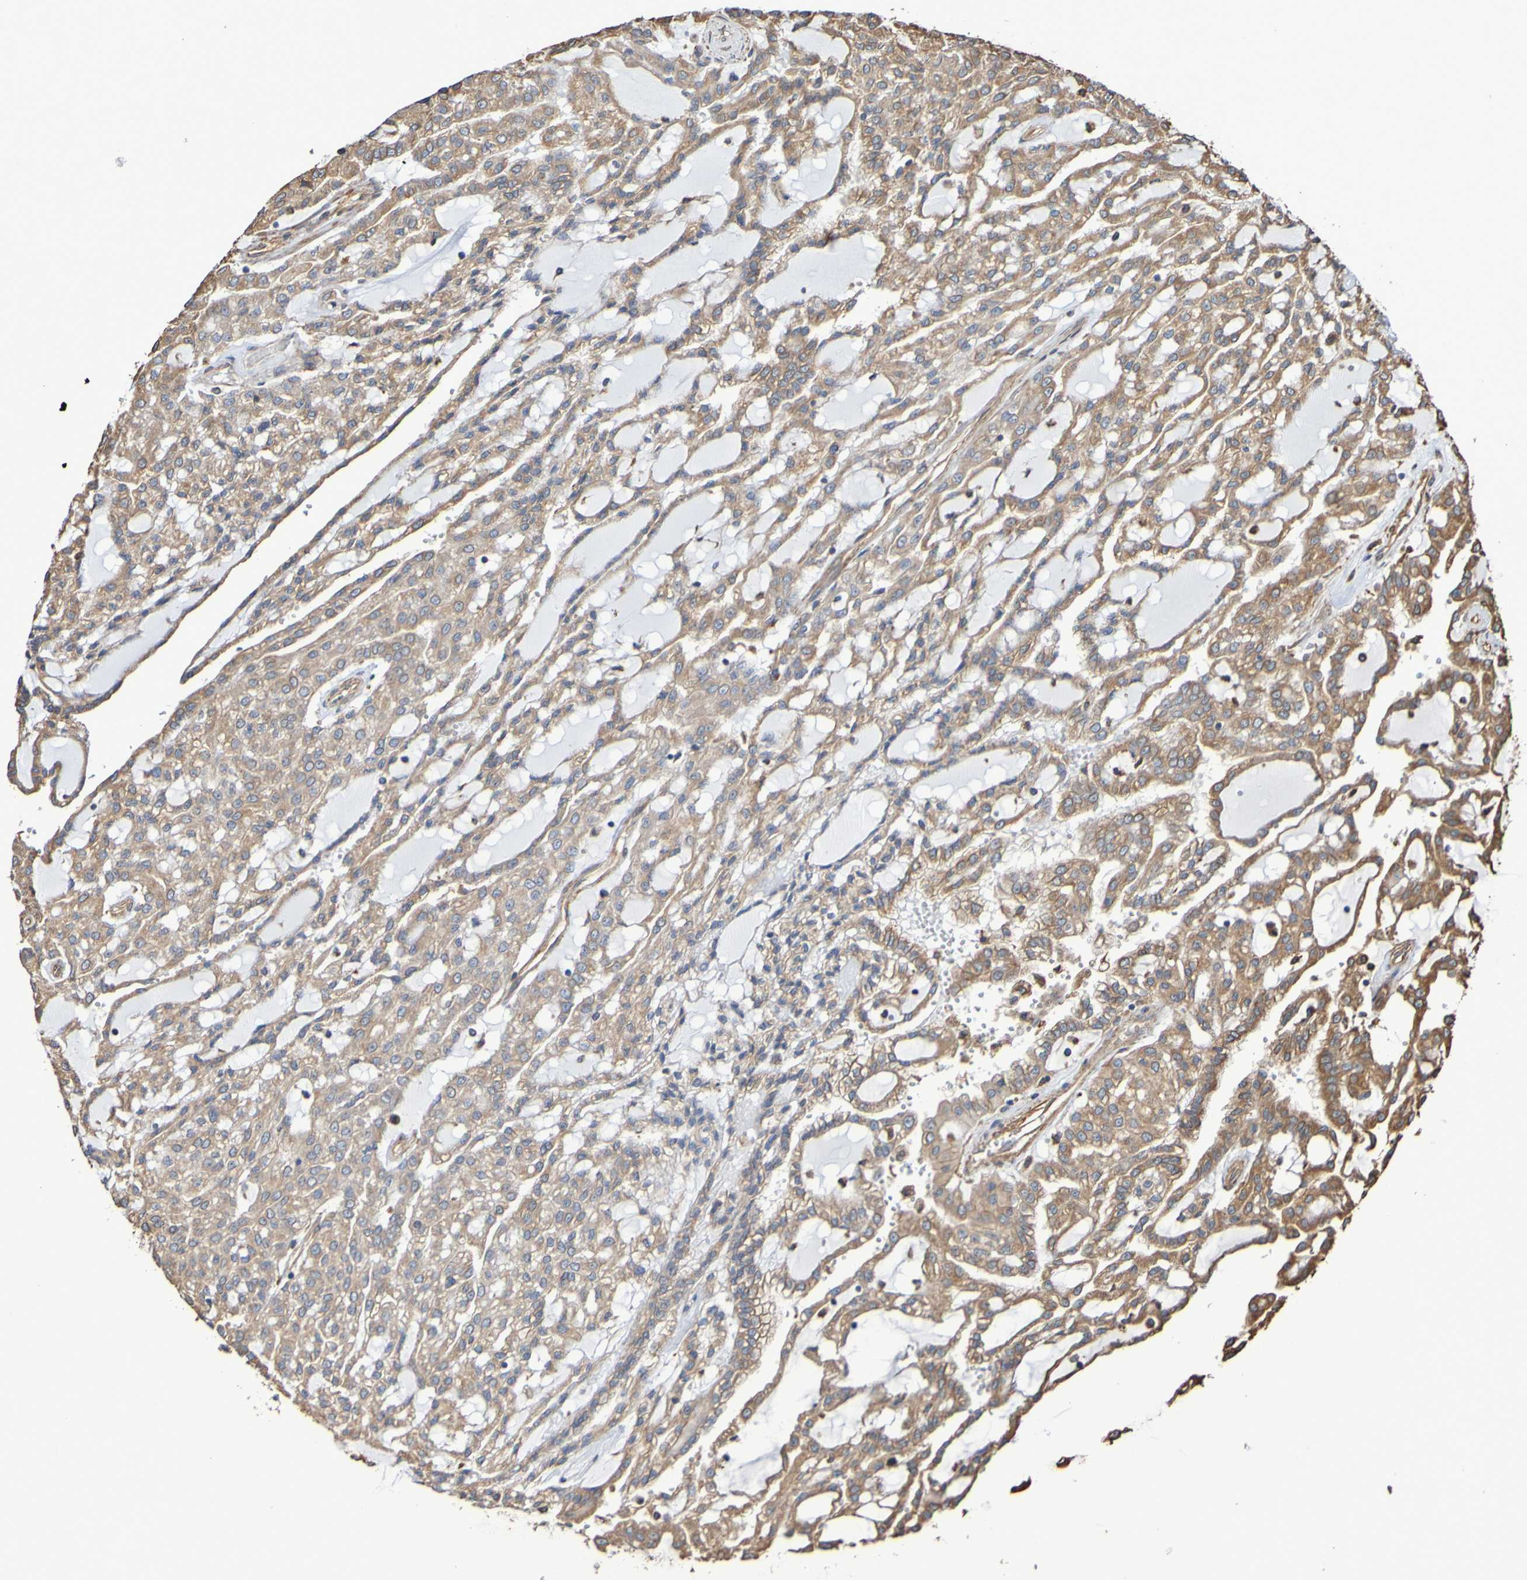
{"staining": {"intensity": "moderate", "quantity": ">75%", "location": "cytoplasmic/membranous"}, "tissue": "renal cancer", "cell_type": "Tumor cells", "image_type": "cancer", "snomed": [{"axis": "morphology", "description": "Adenocarcinoma, NOS"}, {"axis": "topography", "description": "Kidney"}], "caption": "Renal cancer (adenocarcinoma) stained with a brown dye shows moderate cytoplasmic/membranous positive positivity in about >75% of tumor cells.", "gene": "RAB11A", "patient": {"sex": "male", "age": 63}}